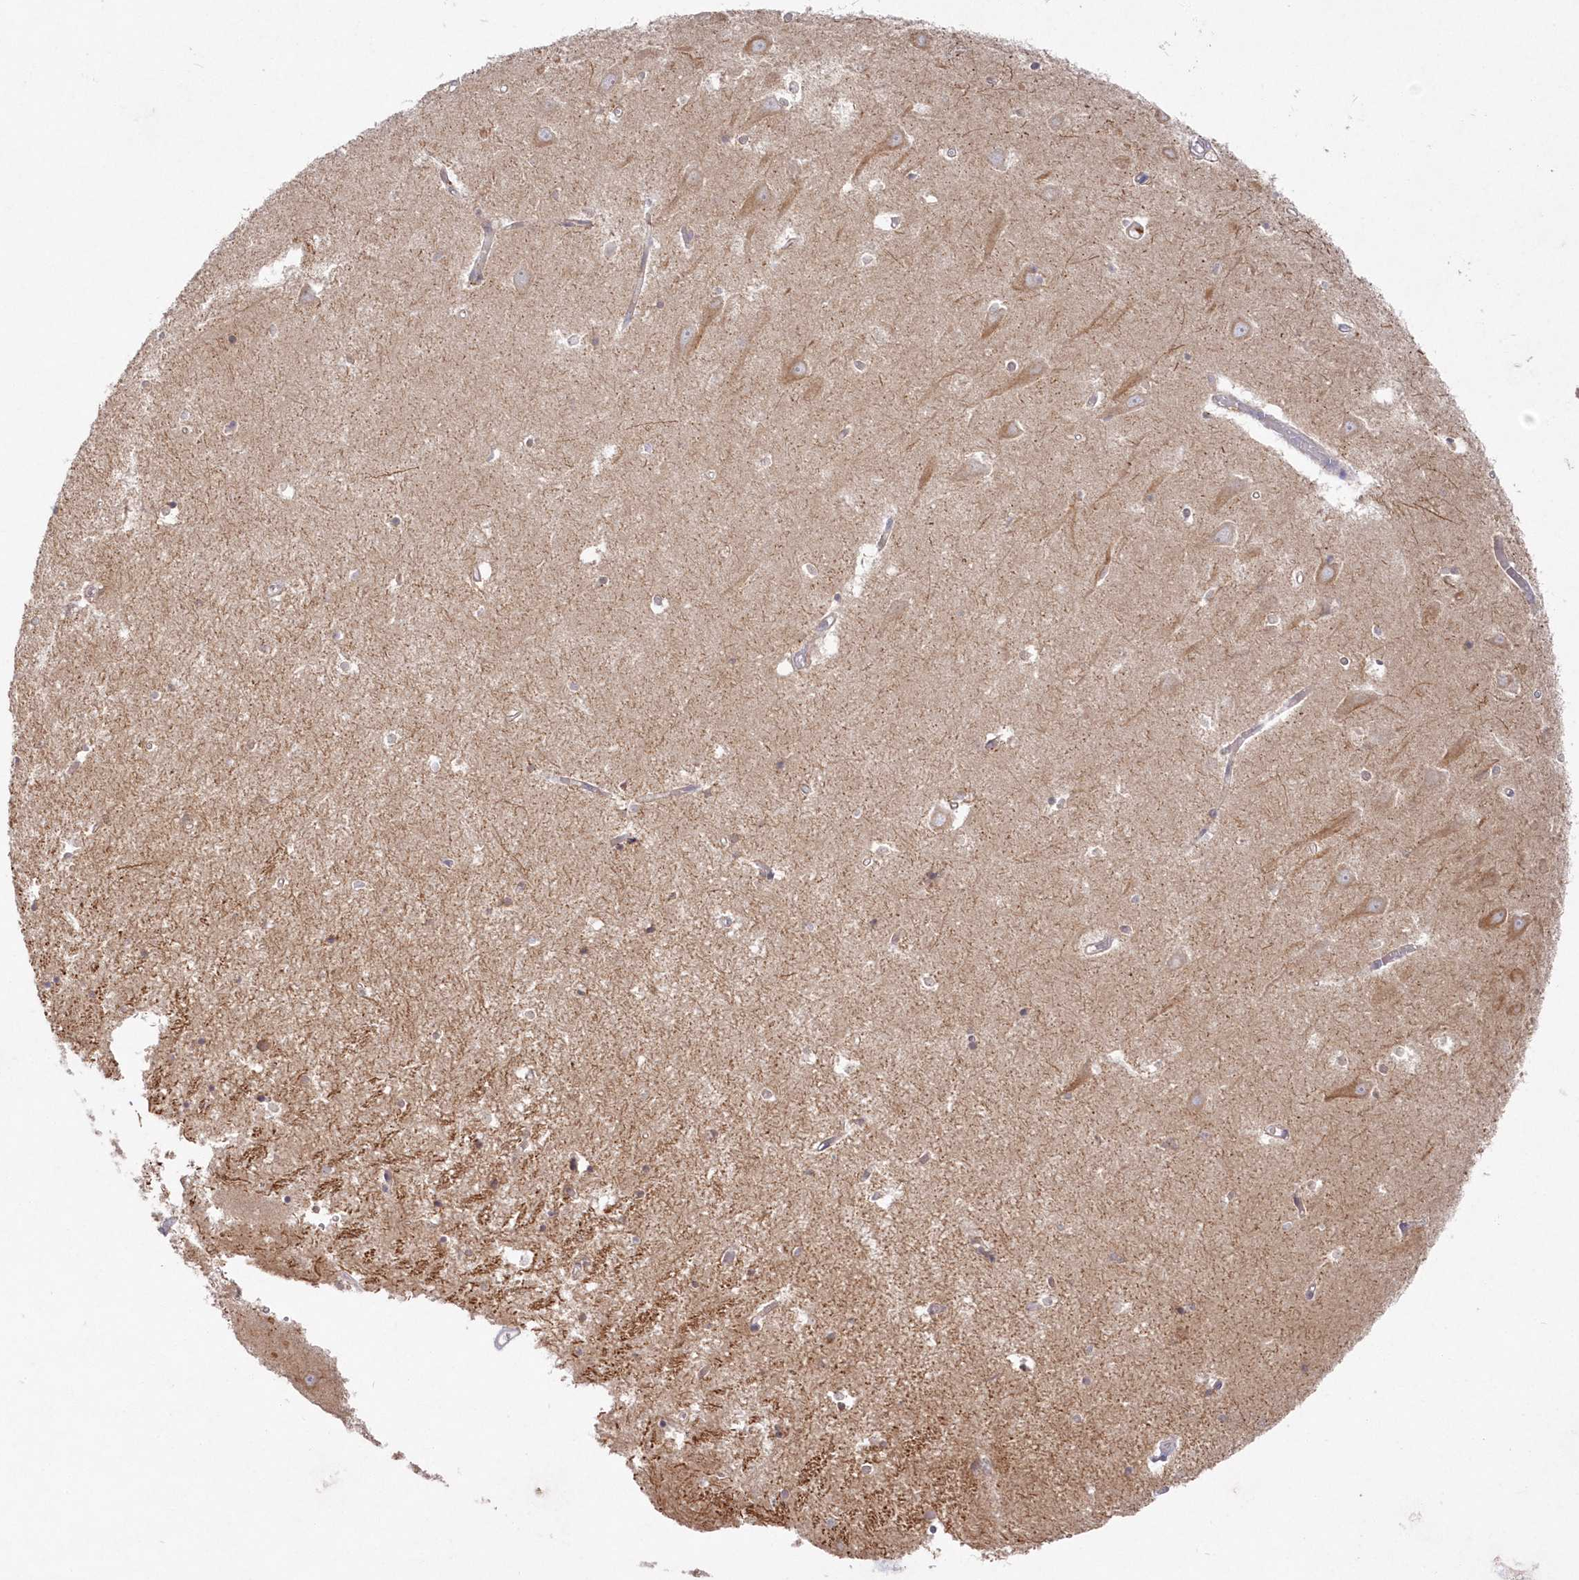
{"staining": {"intensity": "moderate", "quantity": "<25%", "location": "cytoplasmic/membranous"}, "tissue": "hippocampus", "cell_type": "Glial cells", "image_type": "normal", "snomed": [{"axis": "morphology", "description": "Normal tissue, NOS"}, {"axis": "topography", "description": "Hippocampus"}], "caption": "Protein staining displays moderate cytoplasmic/membranous positivity in approximately <25% of glial cells in unremarkable hippocampus.", "gene": "ARSB", "patient": {"sex": "male", "age": 70}}